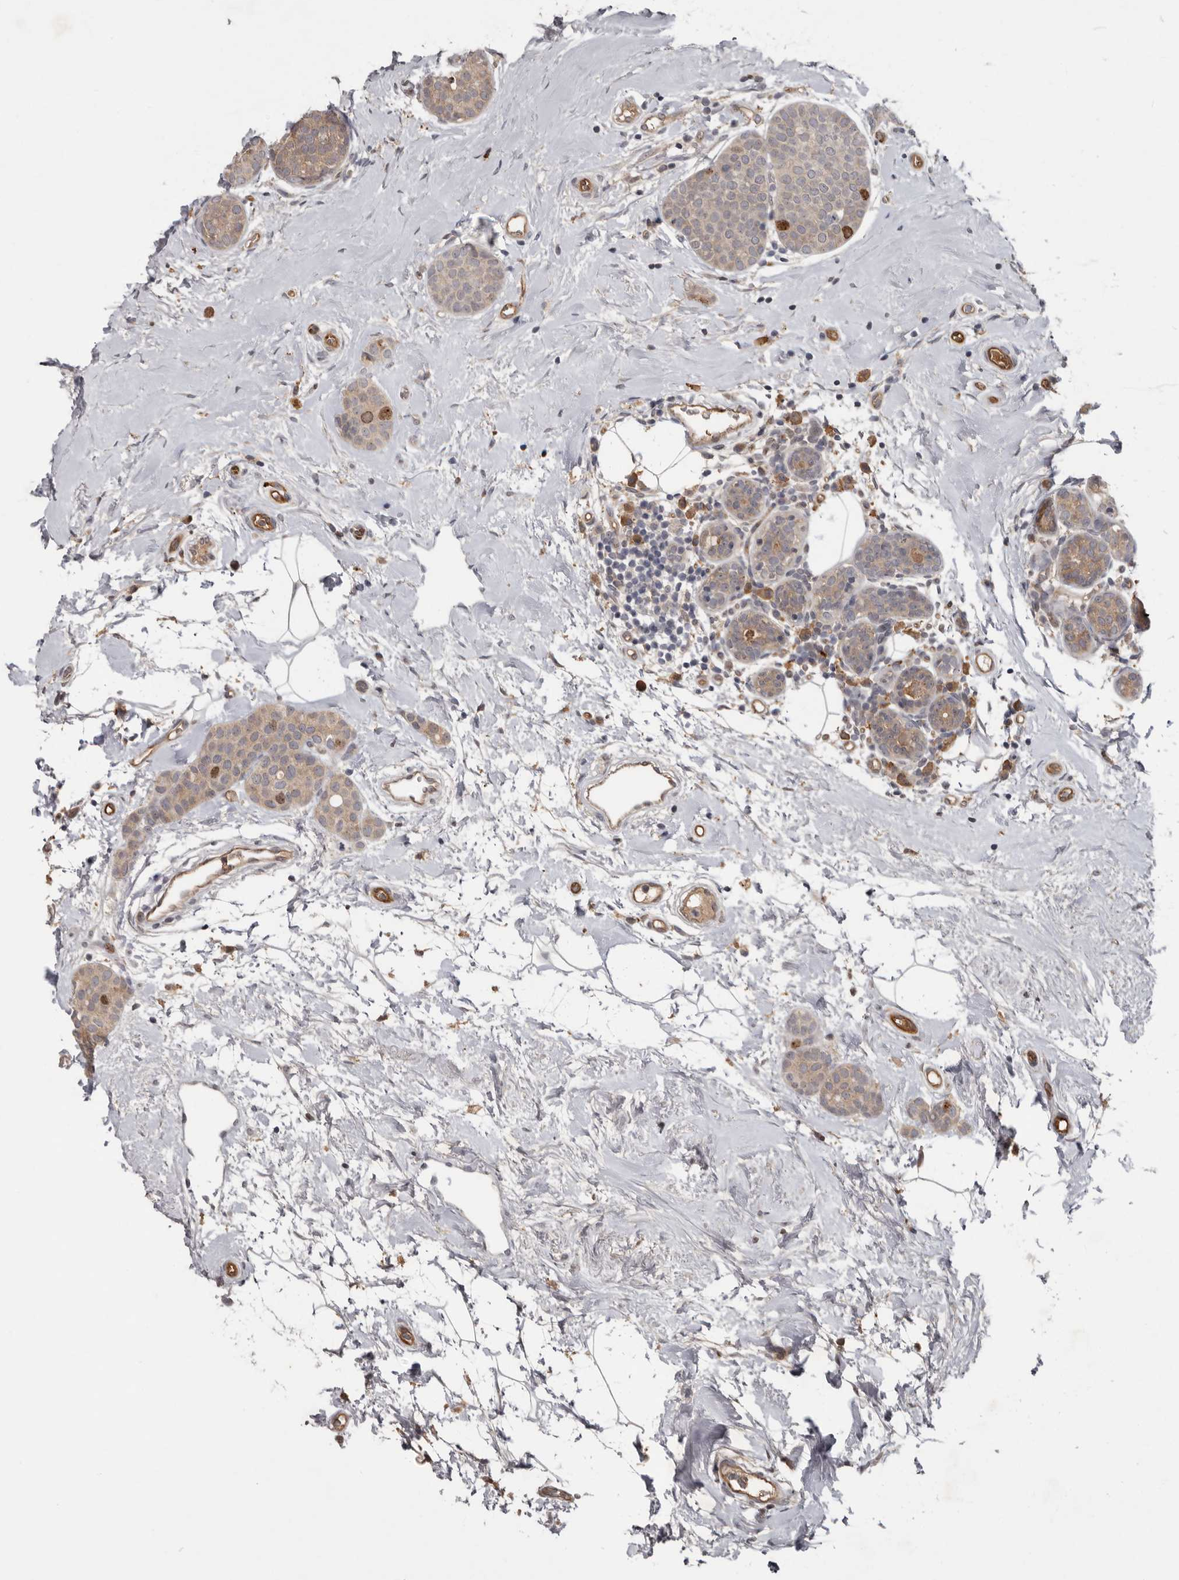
{"staining": {"intensity": "moderate", "quantity": "<25%", "location": "nuclear"}, "tissue": "breast cancer", "cell_type": "Tumor cells", "image_type": "cancer", "snomed": [{"axis": "morphology", "description": "Lobular carcinoma, in situ"}, {"axis": "morphology", "description": "Lobular carcinoma"}, {"axis": "topography", "description": "Breast"}], "caption": "This is a photomicrograph of IHC staining of lobular carcinoma (breast), which shows moderate staining in the nuclear of tumor cells.", "gene": "CDCA8", "patient": {"sex": "female", "age": 41}}